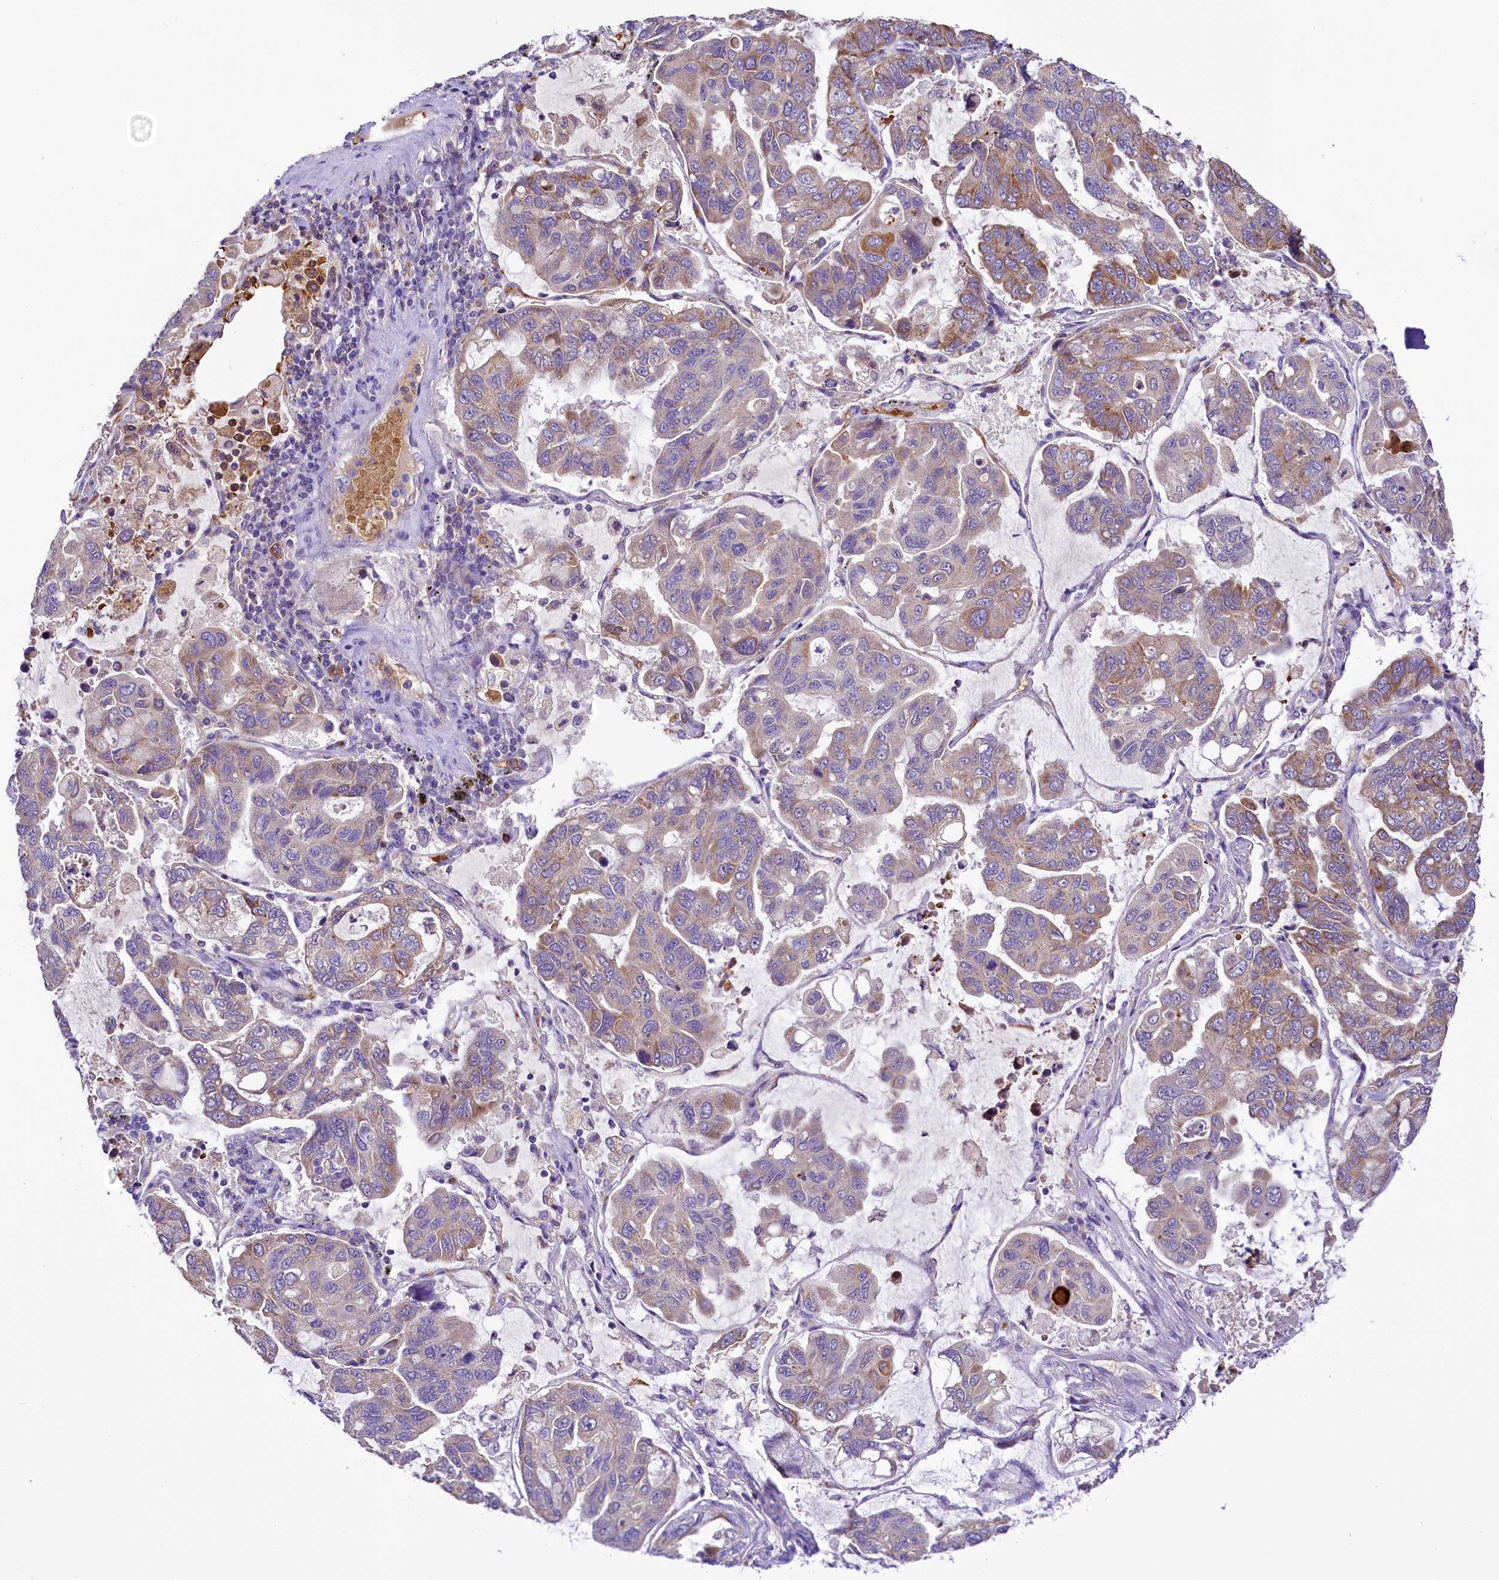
{"staining": {"intensity": "moderate", "quantity": "25%-75%", "location": "cytoplasmic/membranous"}, "tissue": "lung cancer", "cell_type": "Tumor cells", "image_type": "cancer", "snomed": [{"axis": "morphology", "description": "Adenocarcinoma, NOS"}, {"axis": "topography", "description": "Lung"}], "caption": "An IHC micrograph of tumor tissue is shown. Protein staining in brown labels moderate cytoplasmic/membranous positivity in adenocarcinoma (lung) within tumor cells. (brown staining indicates protein expression, while blue staining denotes nuclei).", "gene": "LARP4", "patient": {"sex": "male", "age": 64}}